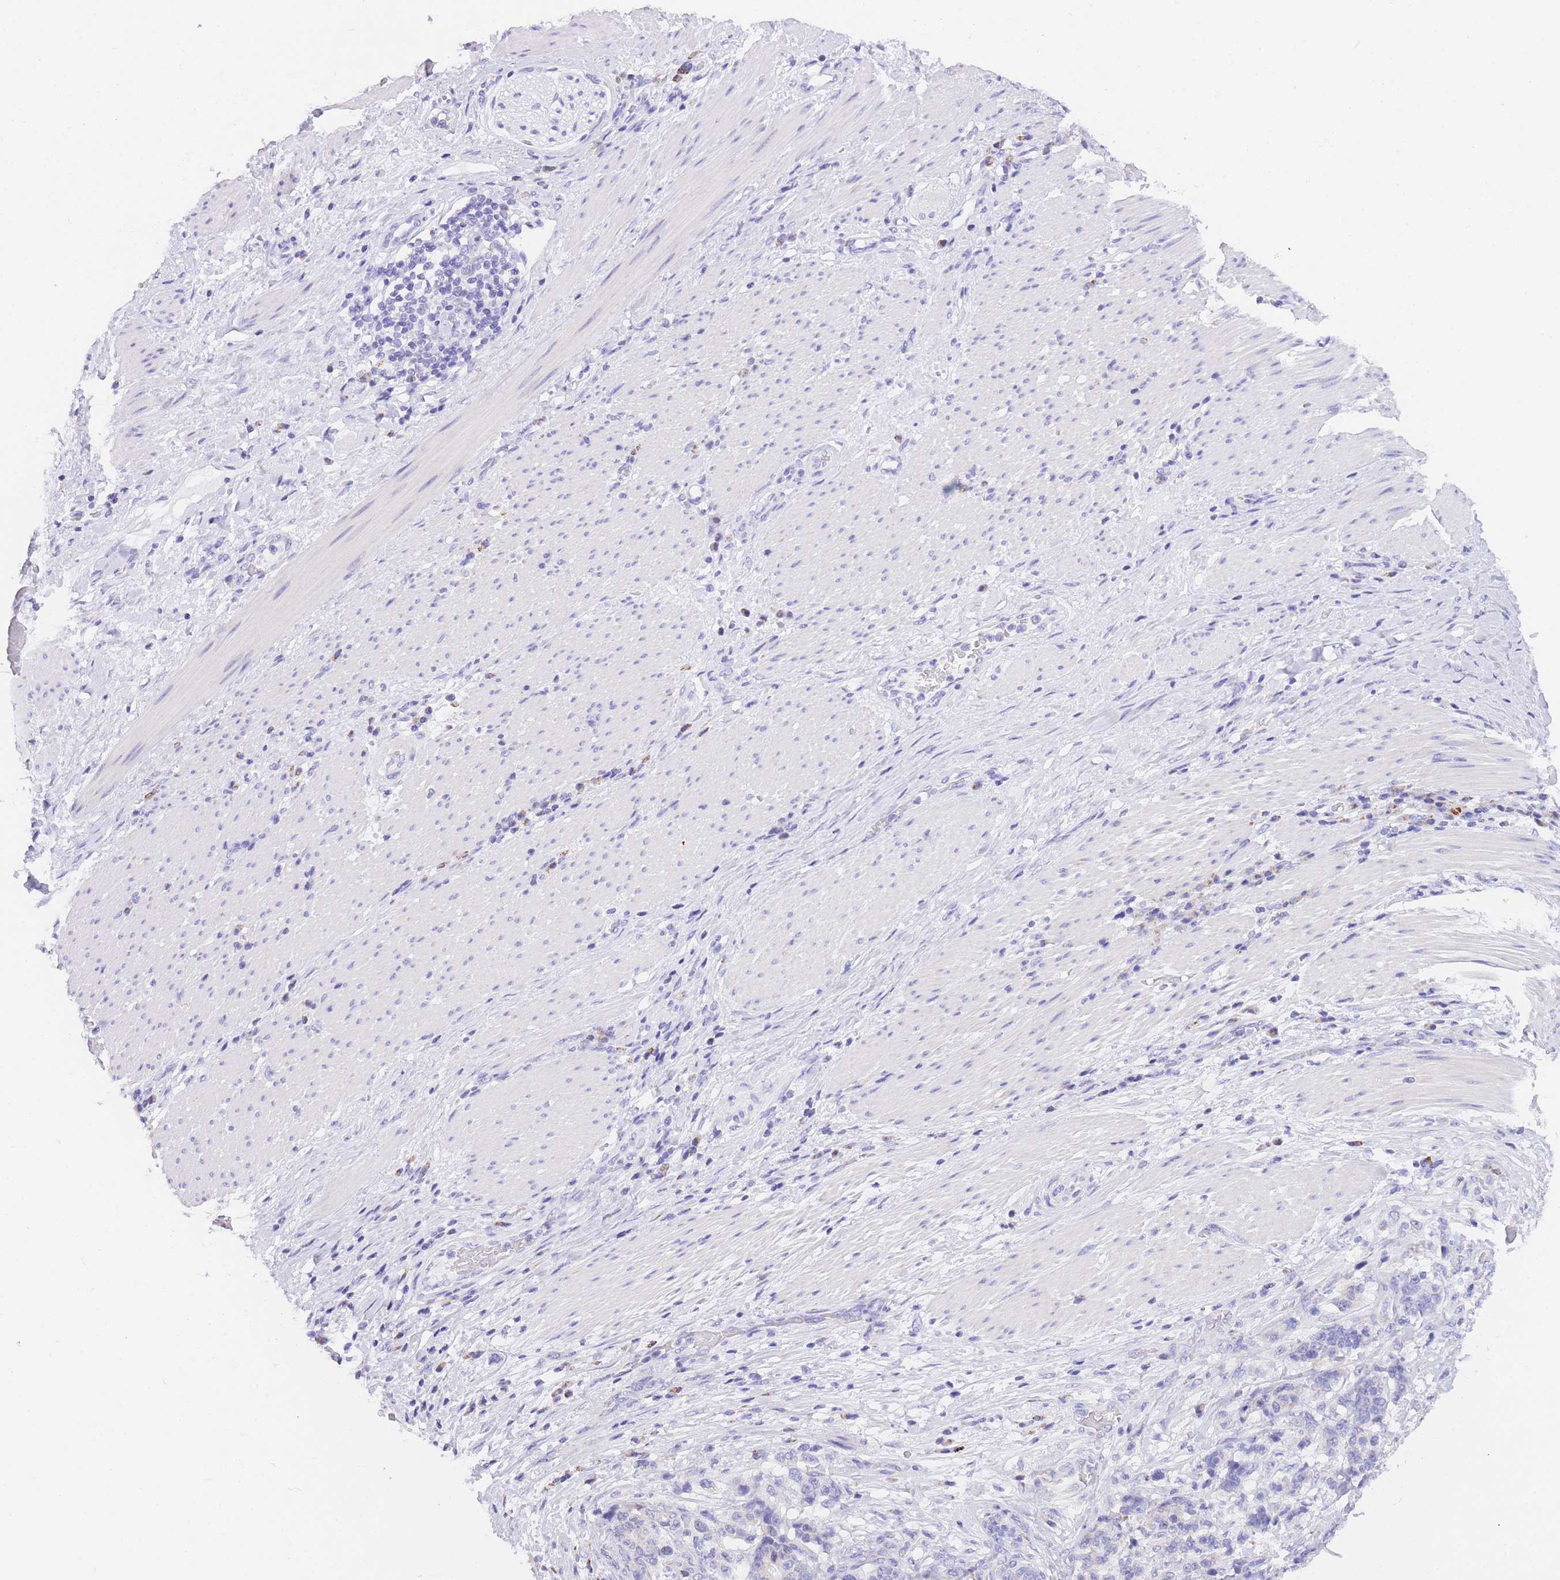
{"staining": {"intensity": "negative", "quantity": "none", "location": "none"}, "tissue": "stomach cancer", "cell_type": "Tumor cells", "image_type": "cancer", "snomed": [{"axis": "morphology", "description": "Normal tissue, NOS"}, {"axis": "morphology", "description": "Adenocarcinoma, NOS"}, {"axis": "topography", "description": "Stomach"}], "caption": "IHC of adenocarcinoma (stomach) displays no positivity in tumor cells.", "gene": "NKD2", "patient": {"sex": "female", "age": 64}}